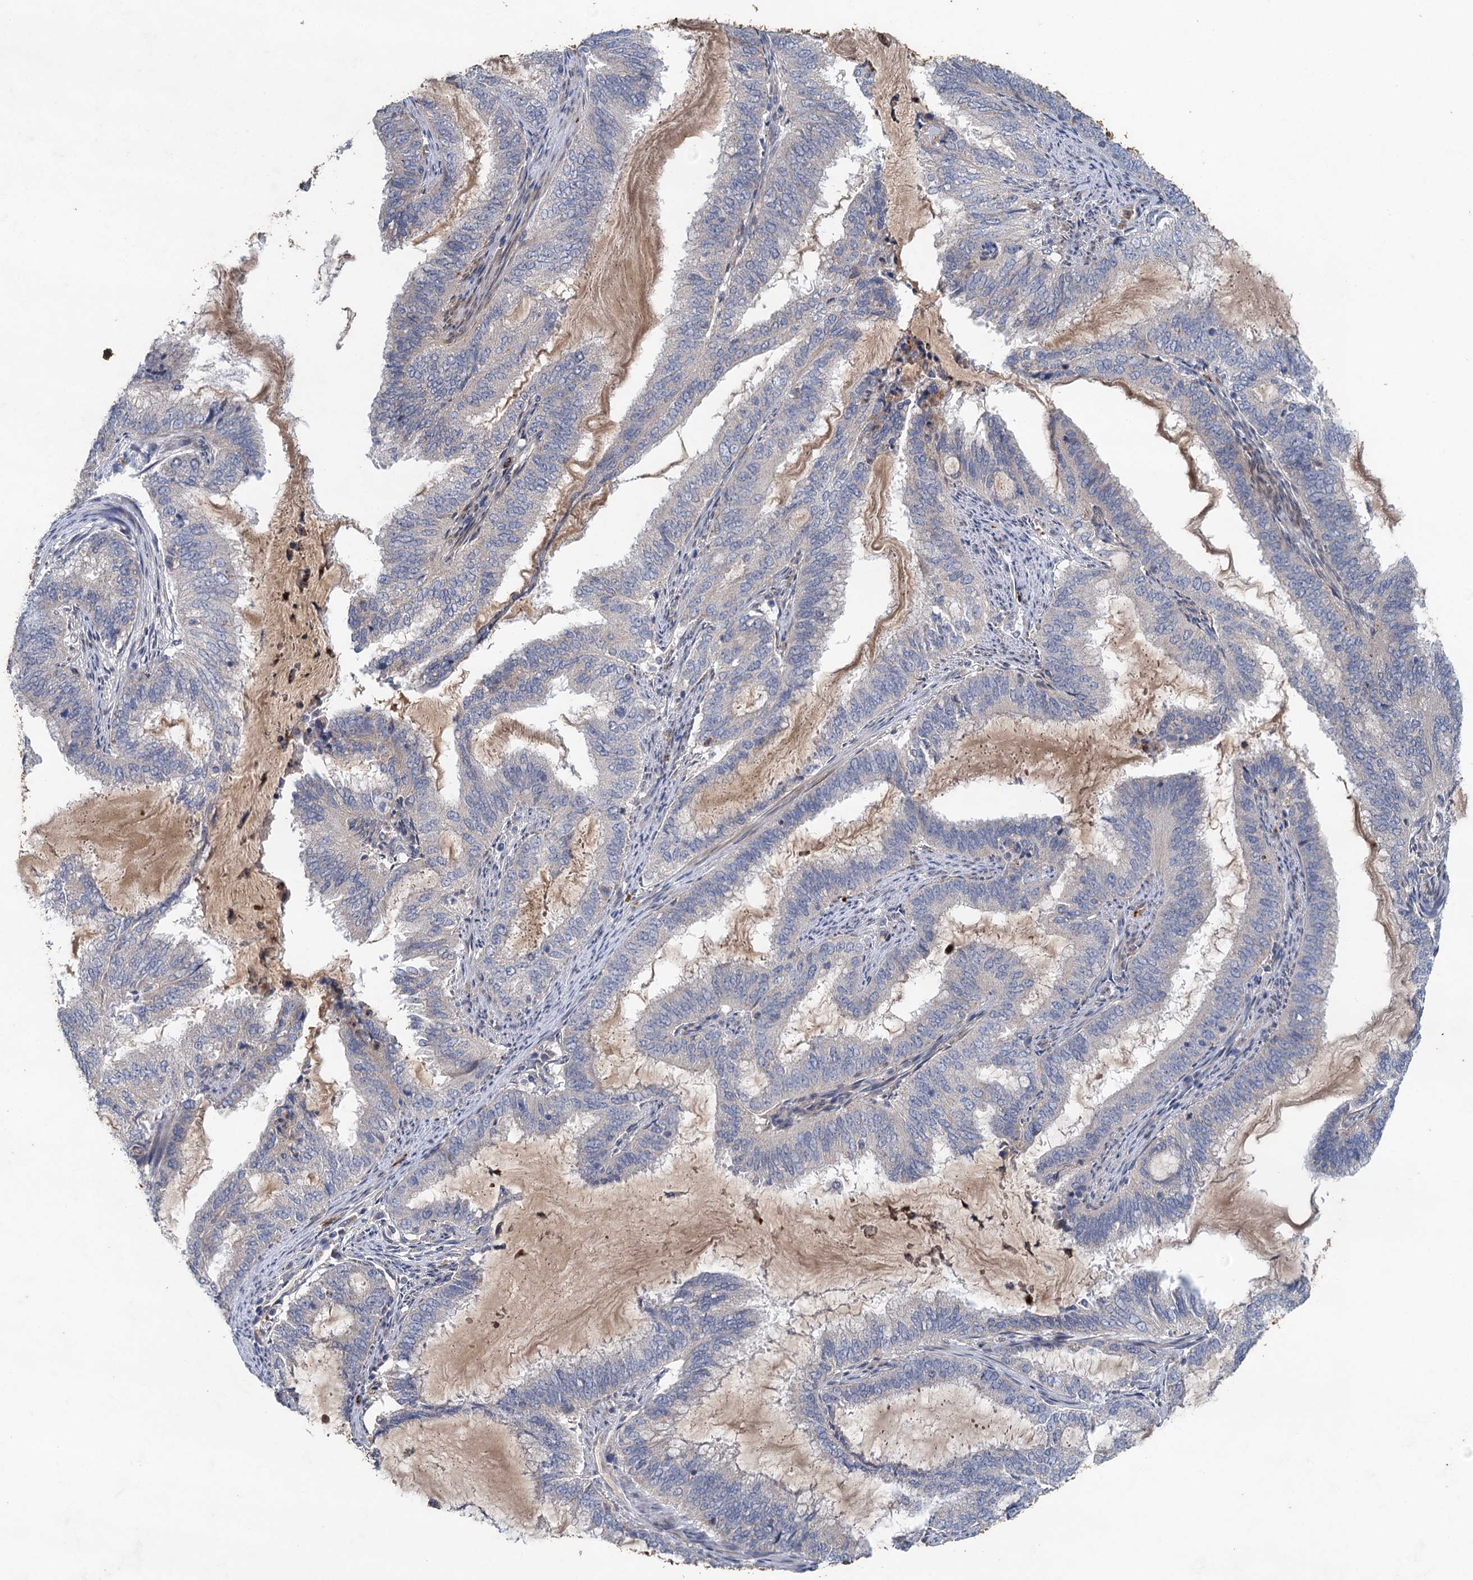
{"staining": {"intensity": "negative", "quantity": "none", "location": "none"}, "tissue": "endometrial cancer", "cell_type": "Tumor cells", "image_type": "cancer", "snomed": [{"axis": "morphology", "description": "Adenocarcinoma, NOS"}, {"axis": "topography", "description": "Endometrium"}], "caption": "Immunohistochemistry (IHC) image of neoplastic tissue: endometrial cancer (adenocarcinoma) stained with DAB shows no significant protein positivity in tumor cells.", "gene": "TPCN1", "patient": {"sex": "female", "age": 51}}